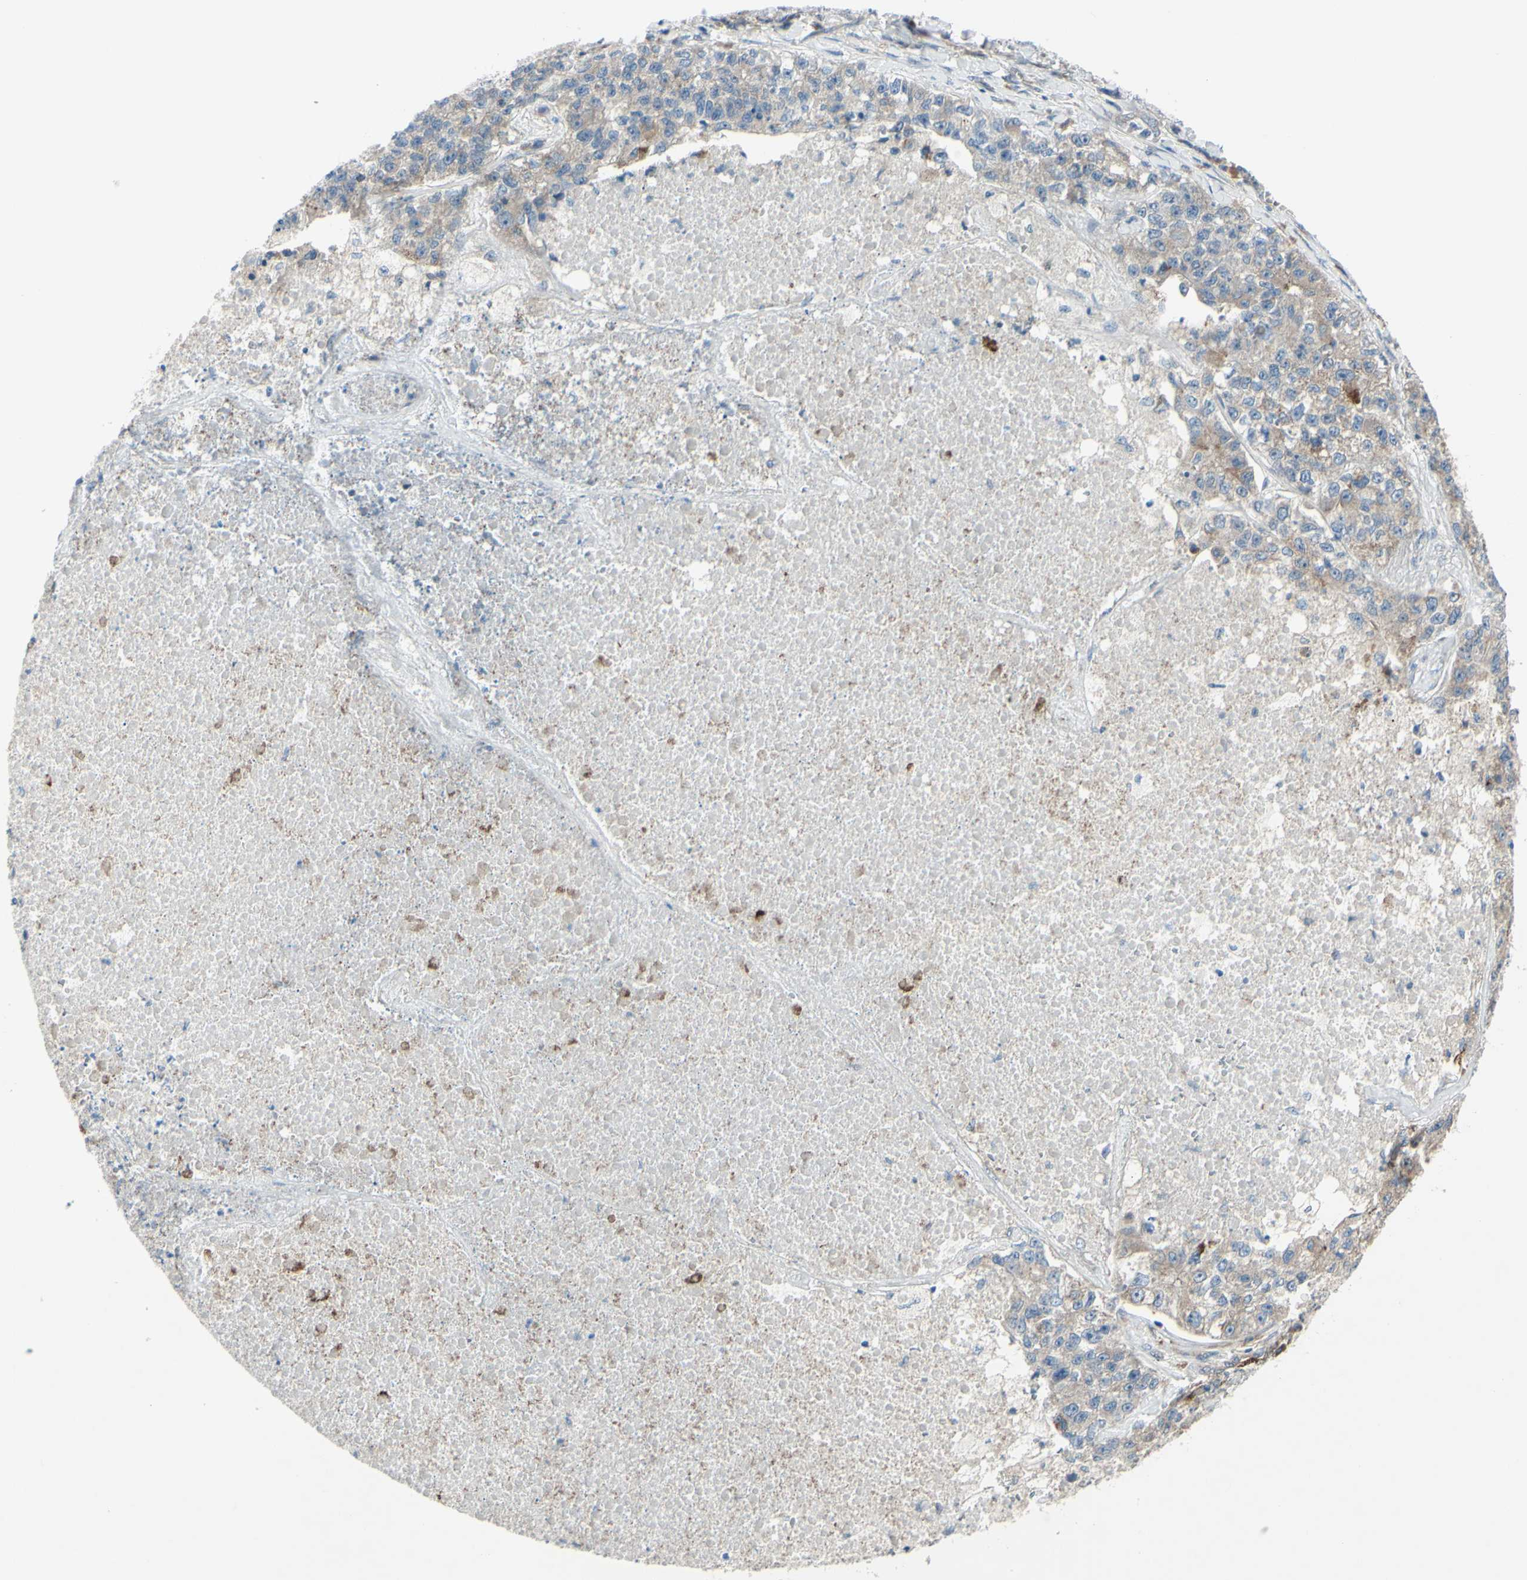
{"staining": {"intensity": "weak", "quantity": ">75%", "location": "cytoplasmic/membranous"}, "tissue": "lung cancer", "cell_type": "Tumor cells", "image_type": "cancer", "snomed": [{"axis": "morphology", "description": "Adenocarcinoma, NOS"}, {"axis": "topography", "description": "Lung"}], "caption": "Tumor cells display weak cytoplasmic/membranous staining in approximately >75% of cells in lung cancer (adenocarcinoma).", "gene": "IGSF9B", "patient": {"sex": "male", "age": 49}}